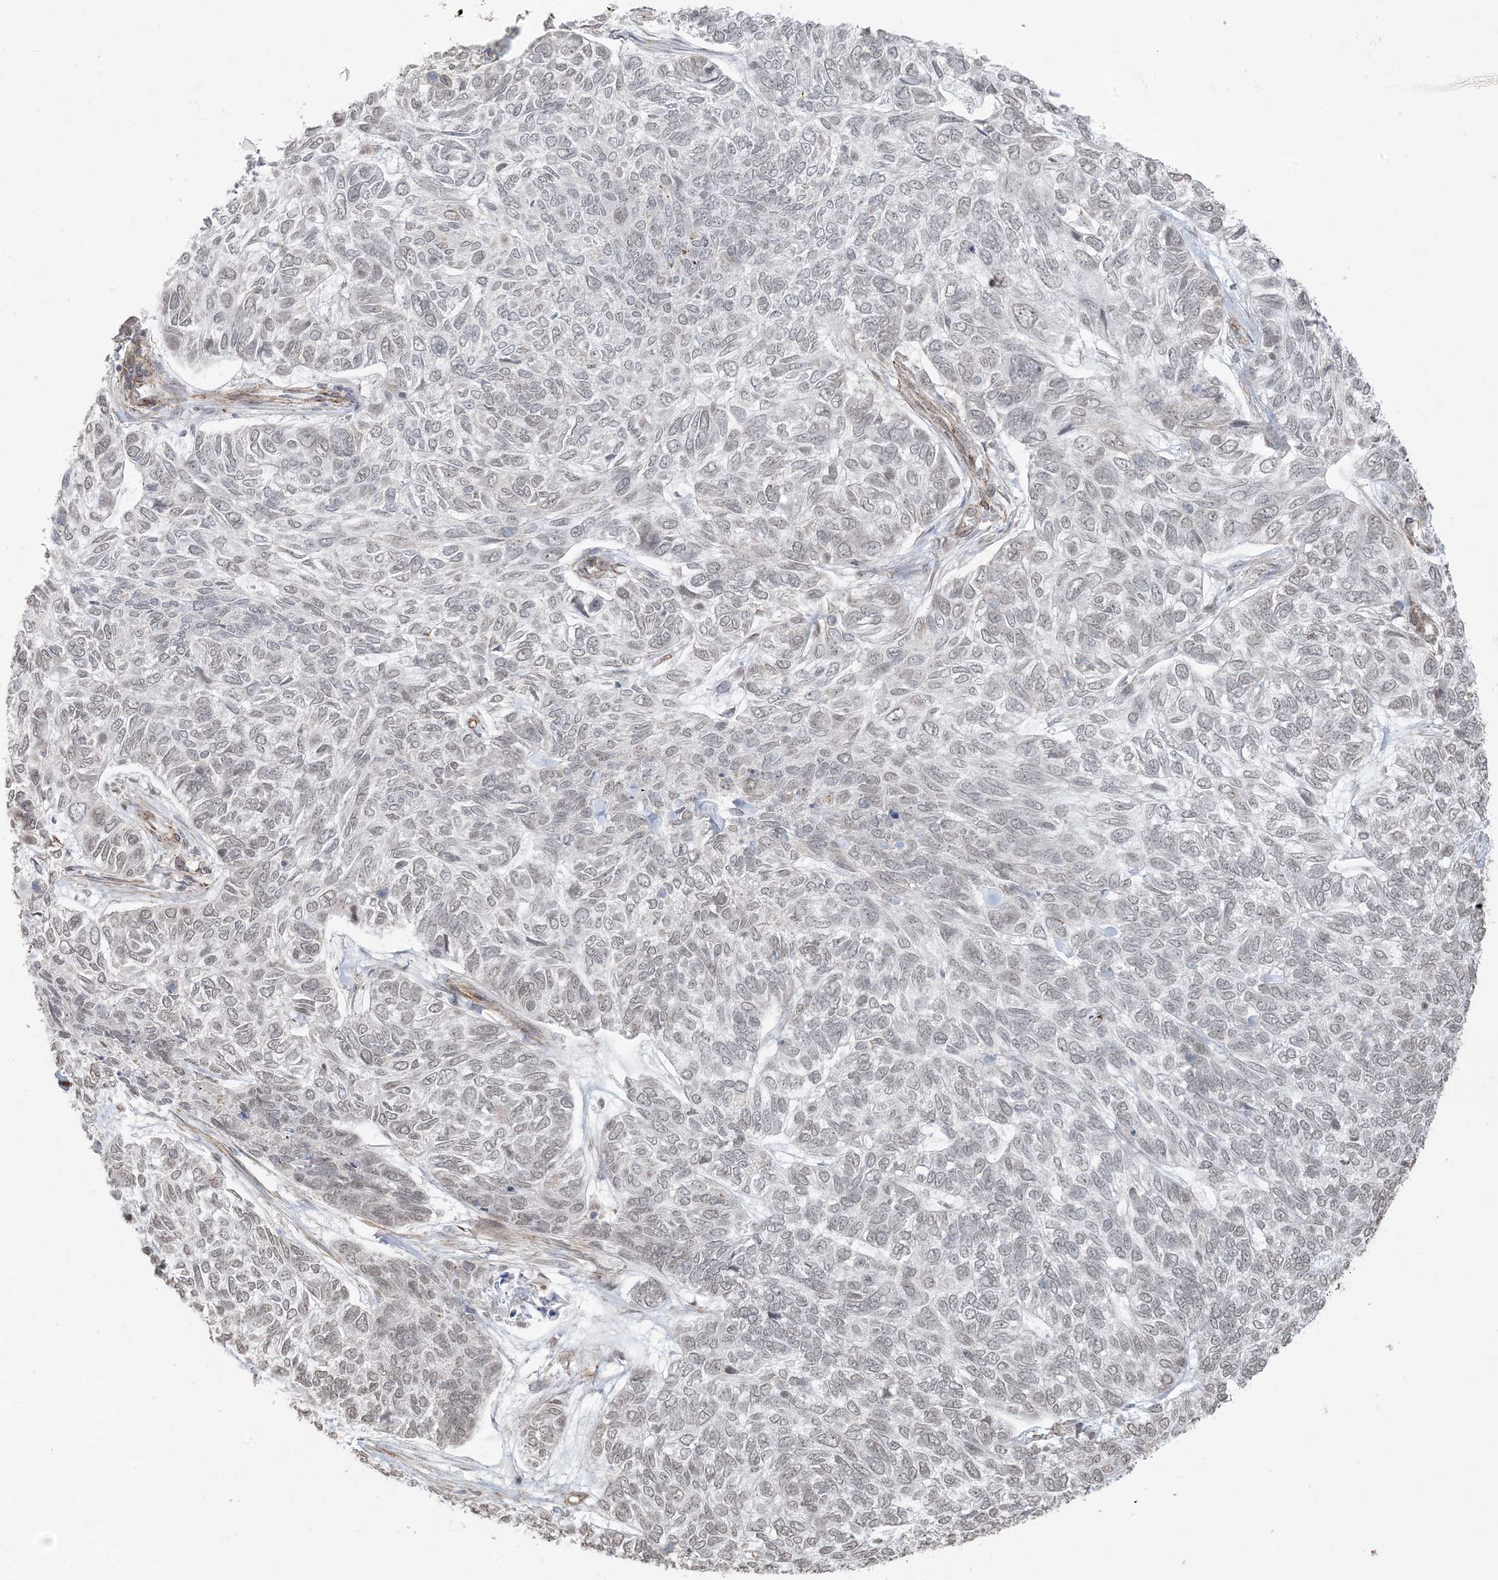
{"staining": {"intensity": "negative", "quantity": "none", "location": "none"}, "tissue": "skin cancer", "cell_type": "Tumor cells", "image_type": "cancer", "snomed": [{"axis": "morphology", "description": "Basal cell carcinoma"}, {"axis": "topography", "description": "Skin"}], "caption": "There is no significant expression in tumor cells of skin cancer (basal cell carcinoma). (DAB (3,3'-diaminobenzidine) IHC with hematoxylin counter stain).", "gene": "CHCHD4", "patient": {"sex": "female", "age": 65}}